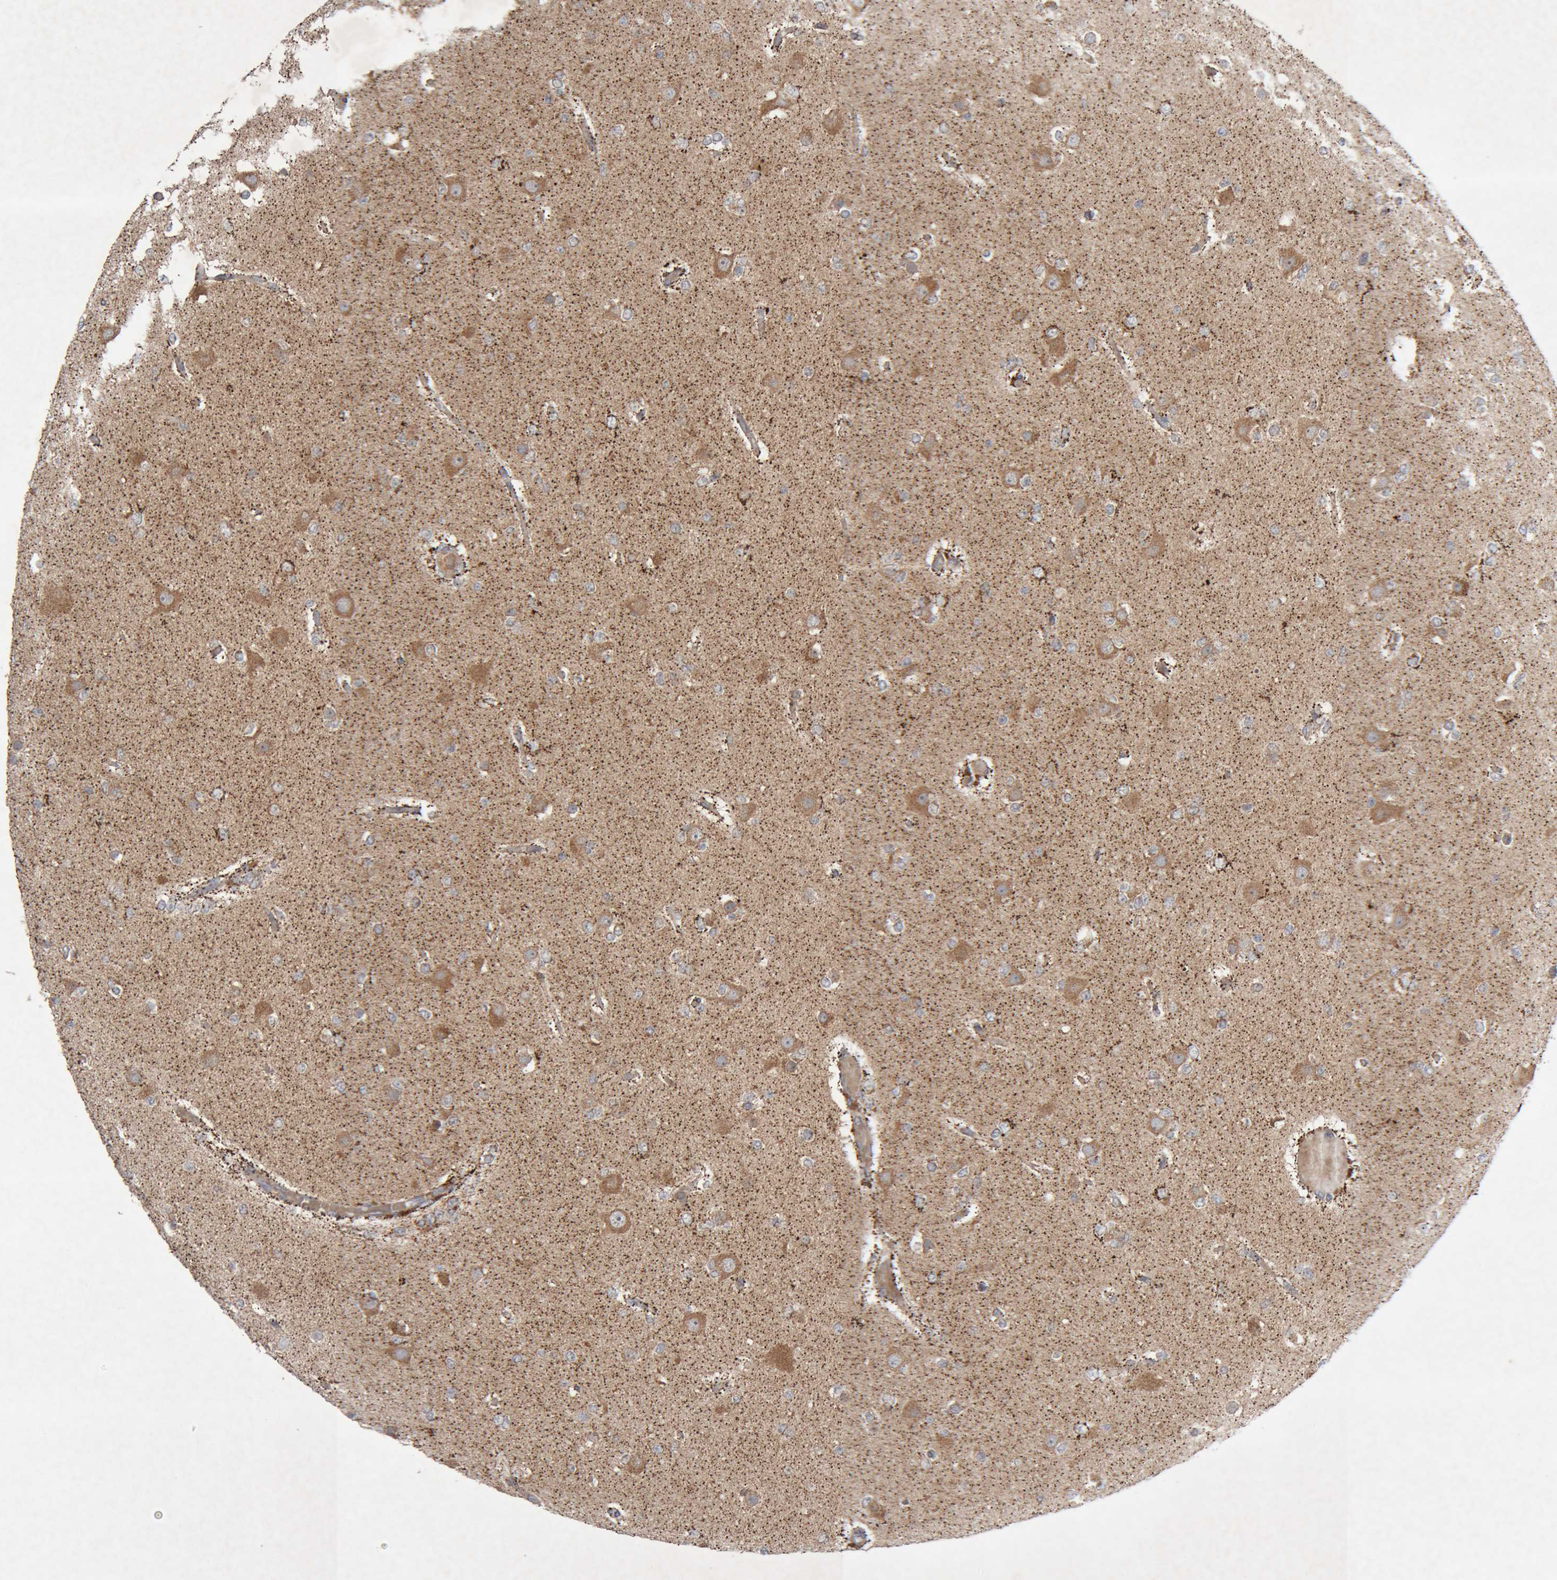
{"staining": {"intensity": "moderate", "quantity": "<25%", "location": "cytoplasmic/membranous"}, "tissue": "glioma", "cell_type": "Tumor cells", "image_type": "cancer", "snomed": [{"axis": "morphology", "description": "Glioma, malignant, Low grade"}, {"axis": "topography", "description": "Brain"}], "caption": "Protein staining demonstrates moderate cytoplasmic/membranous staining in approximately <25% of tumor cells in malignant glioma (low-grade).", "gene": "KIF21B", "patient": {"sex": "female", "age": 22}}